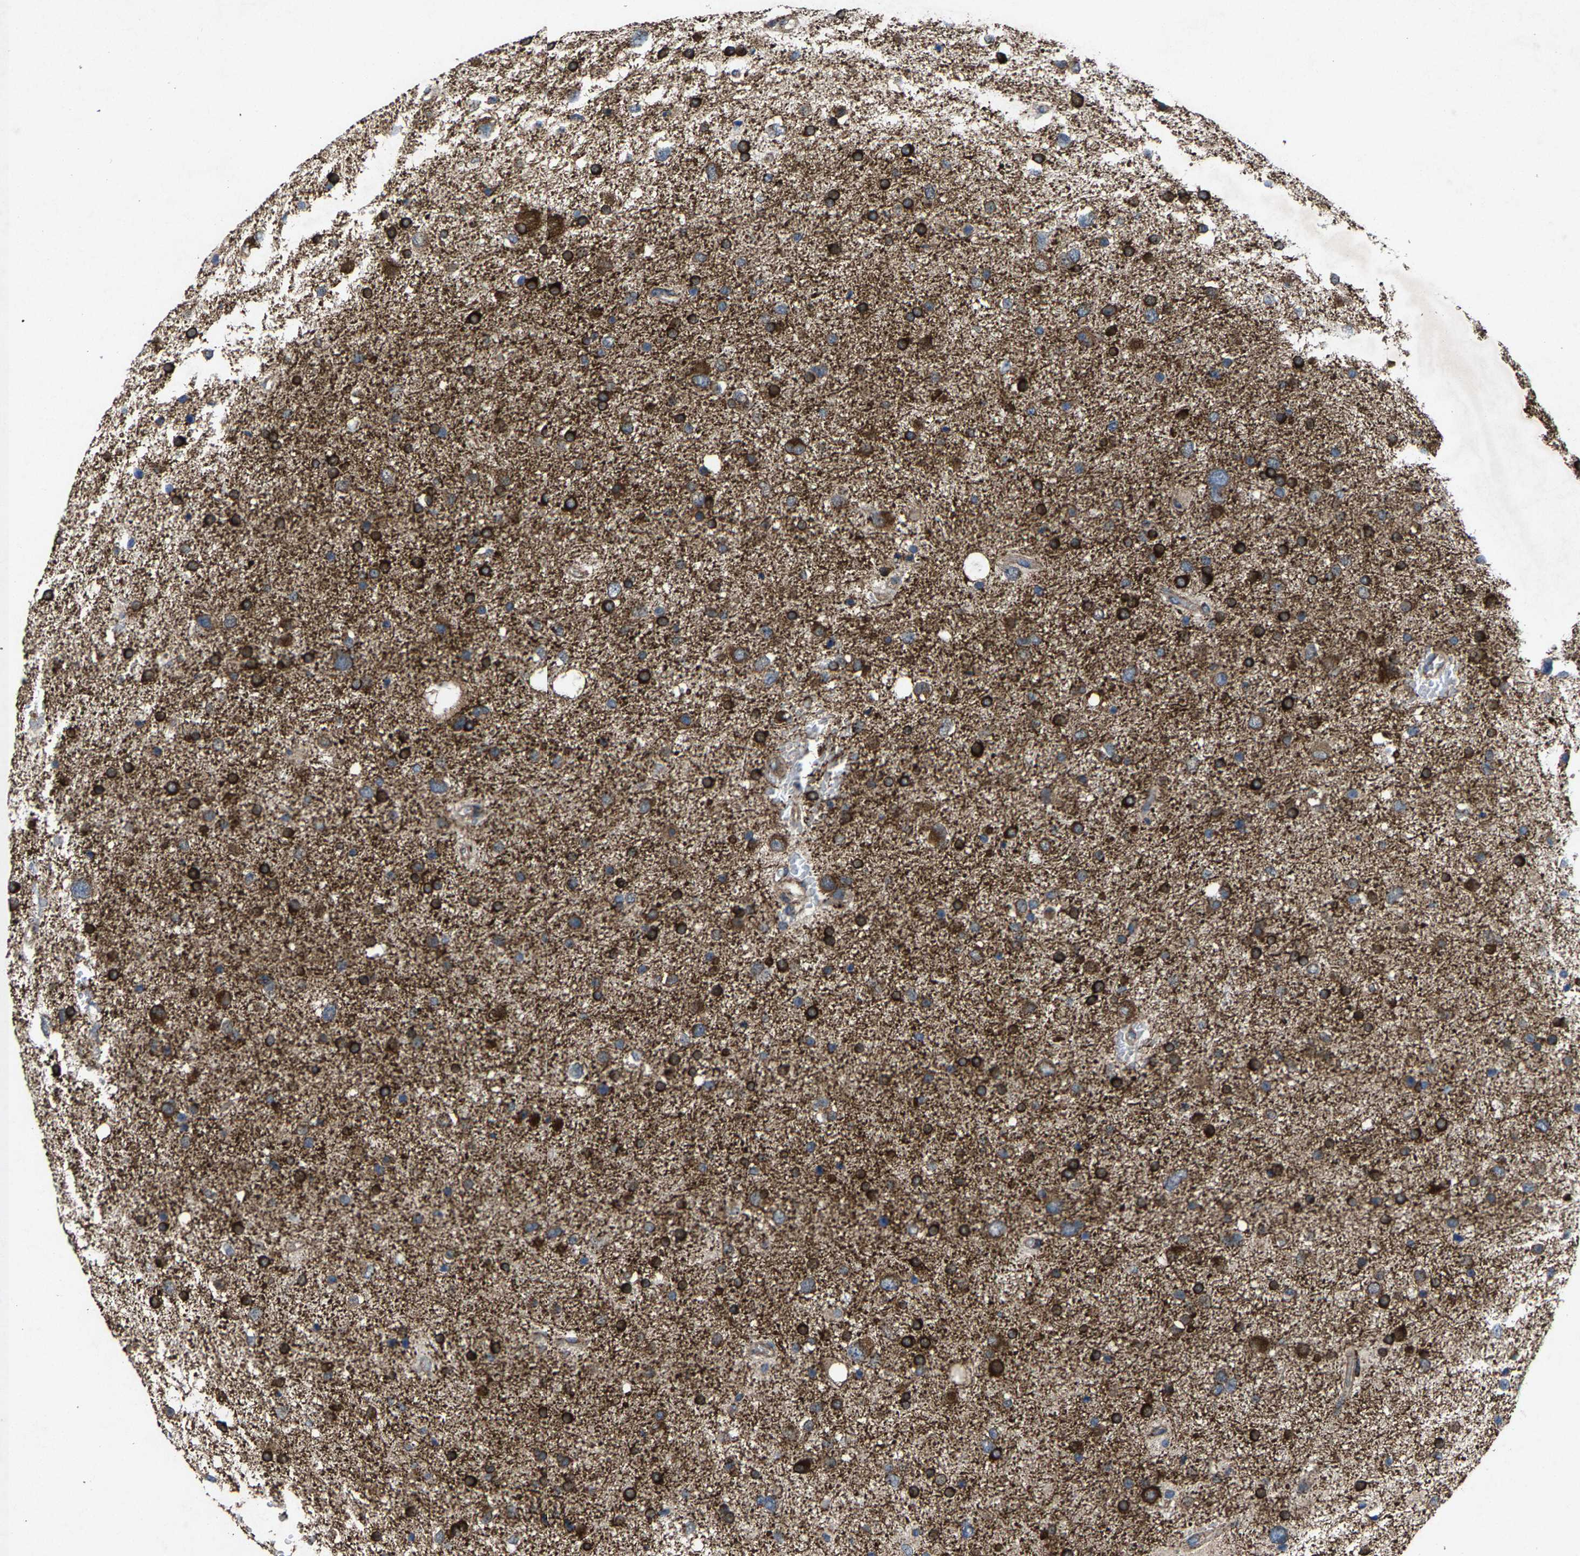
{"staining": {"intensity": "strong", "quantity": ">75%", "location": "cytoplasmic/membranous"}, "tissue": "glioma", "cell_type": "Tumor cells", "image_type": "cancer", "snomed": [{"axis": "morphology", "description": "Glioma, malignant, Low grade"}, {"axis": "topography", "description": "Brain"}], "caption": "IHC histopathology image of glioma stained for a protein (brown), which displays high levels of strong cytoplasmic/membranous staining in about >75% of tumor cells.", "gene": "PDP1", "patient": {"sex": "female", "age": 37}}